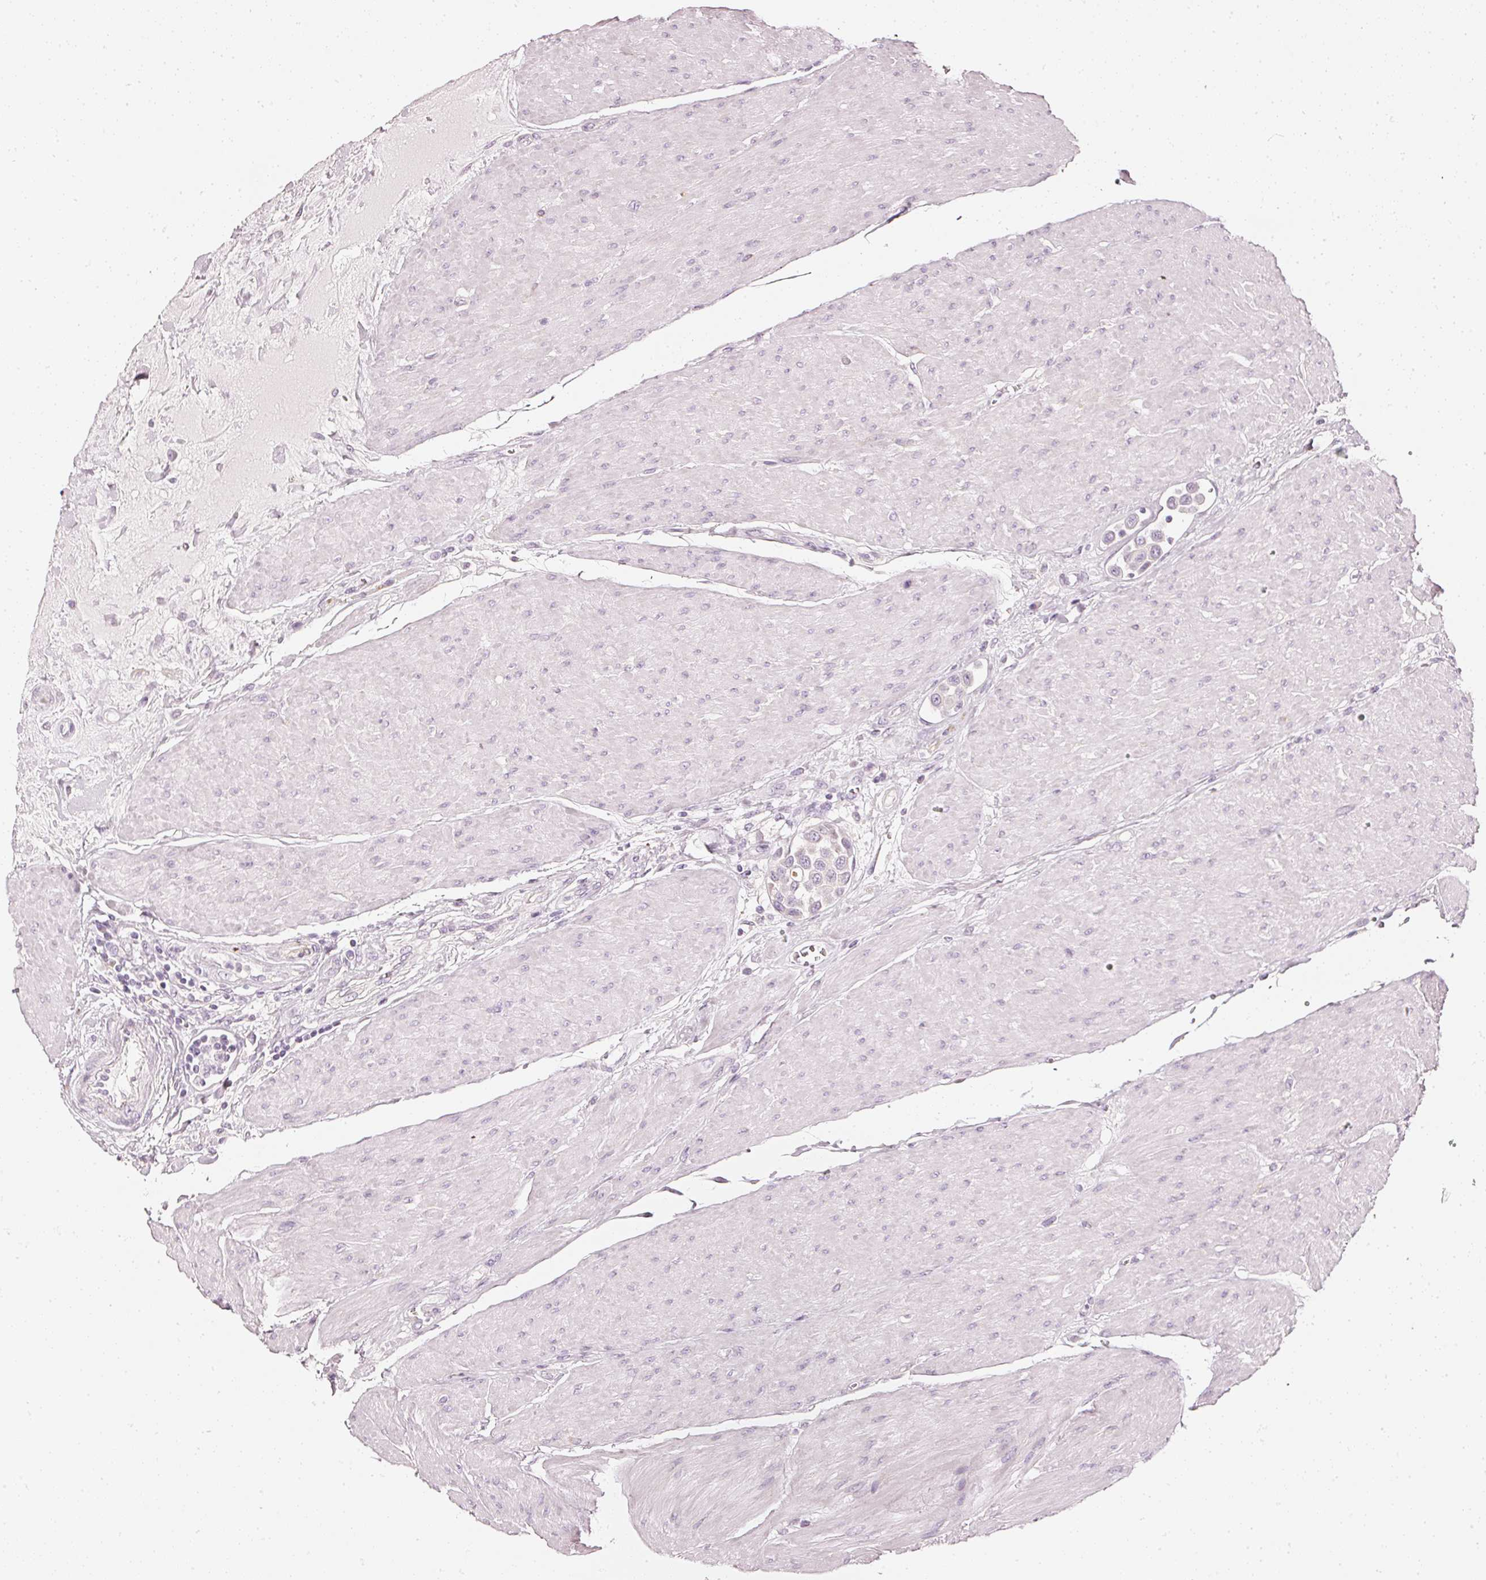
{"staining": {"intensity": "negative", "quantity": "none", "location": "none"}, "tissue": "urothelial cancer", "cell_type": "Tumor cells", "image_type": "cancer", "snomed": [{"axis": "morphology", "description": "Urothelial carcinoma, High grade"}, {"axis": "topography", "description": "Urinary bladder"}], "caption": "Tumor cells are negative for protein expression in human urothelial cancer.", "gene": "CNP", "patient": {"sex": "male", "age": 50}}